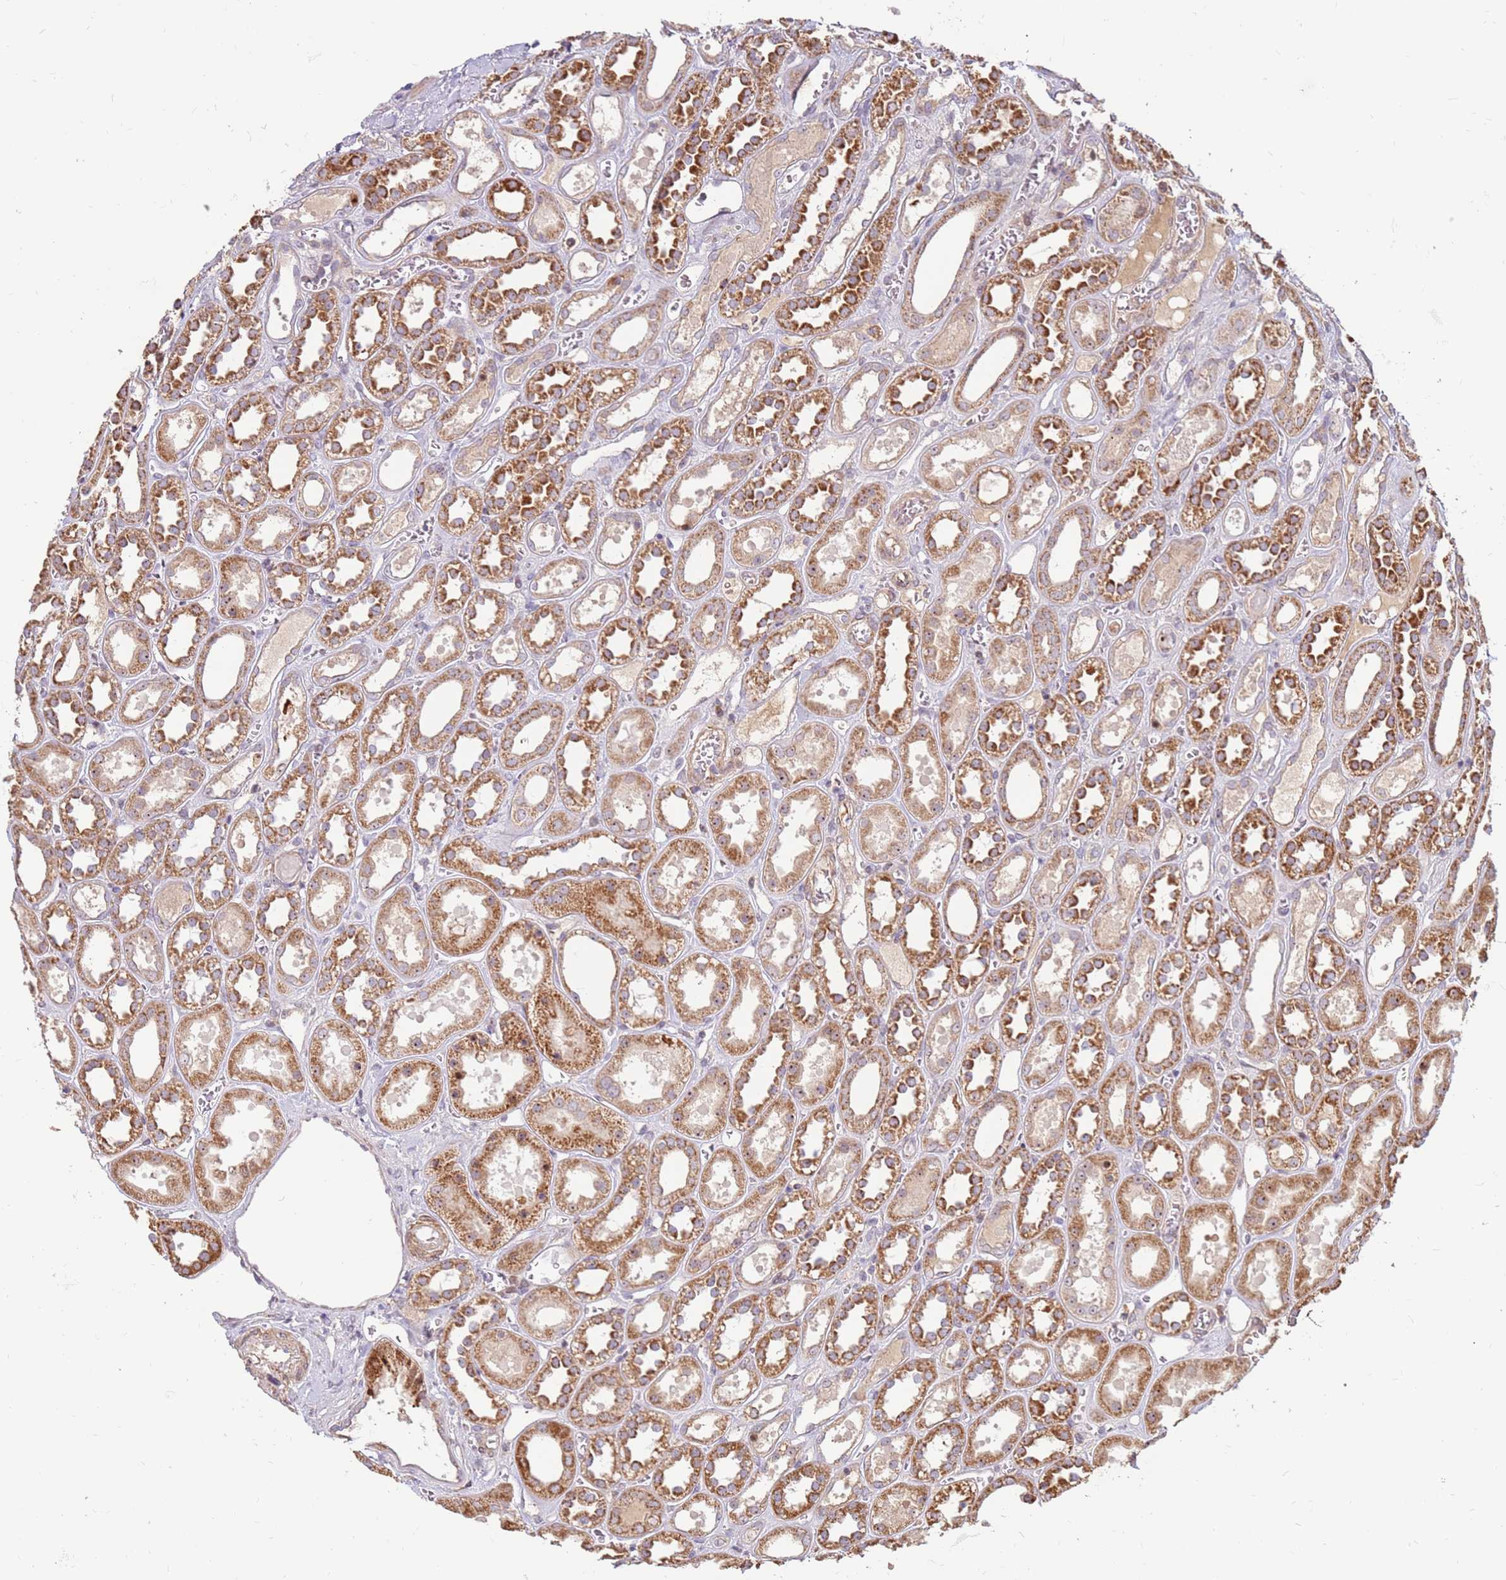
{"staining": {"intensity": "moderate", "quantity": ">75%", "location": "cytoplasmic/membranous,nuclear"}, "tissue": "kidney", "cell_type": "Cells in glomeruli", "image_type": "normal", "snomed": [{"axis": "morphology", "description": "Normal tissue, NOS"}, {"axis": "topography", "description": "Kidney"}], "caption": "Immunohistochemistry (IHC) (DAB (3,3'-diaminobenzidine)) staining of benign kidney shows moderate cytoplasmic/membranous,nuclear protein staining in approximately >75% of cells in glomeruli. (DAB (3,3'-diaminobenzidine) = brown stain, brightfield microscopy at high magnification).", "gene": "KIF25", "patient": {"sex": "female", "age": 41}}